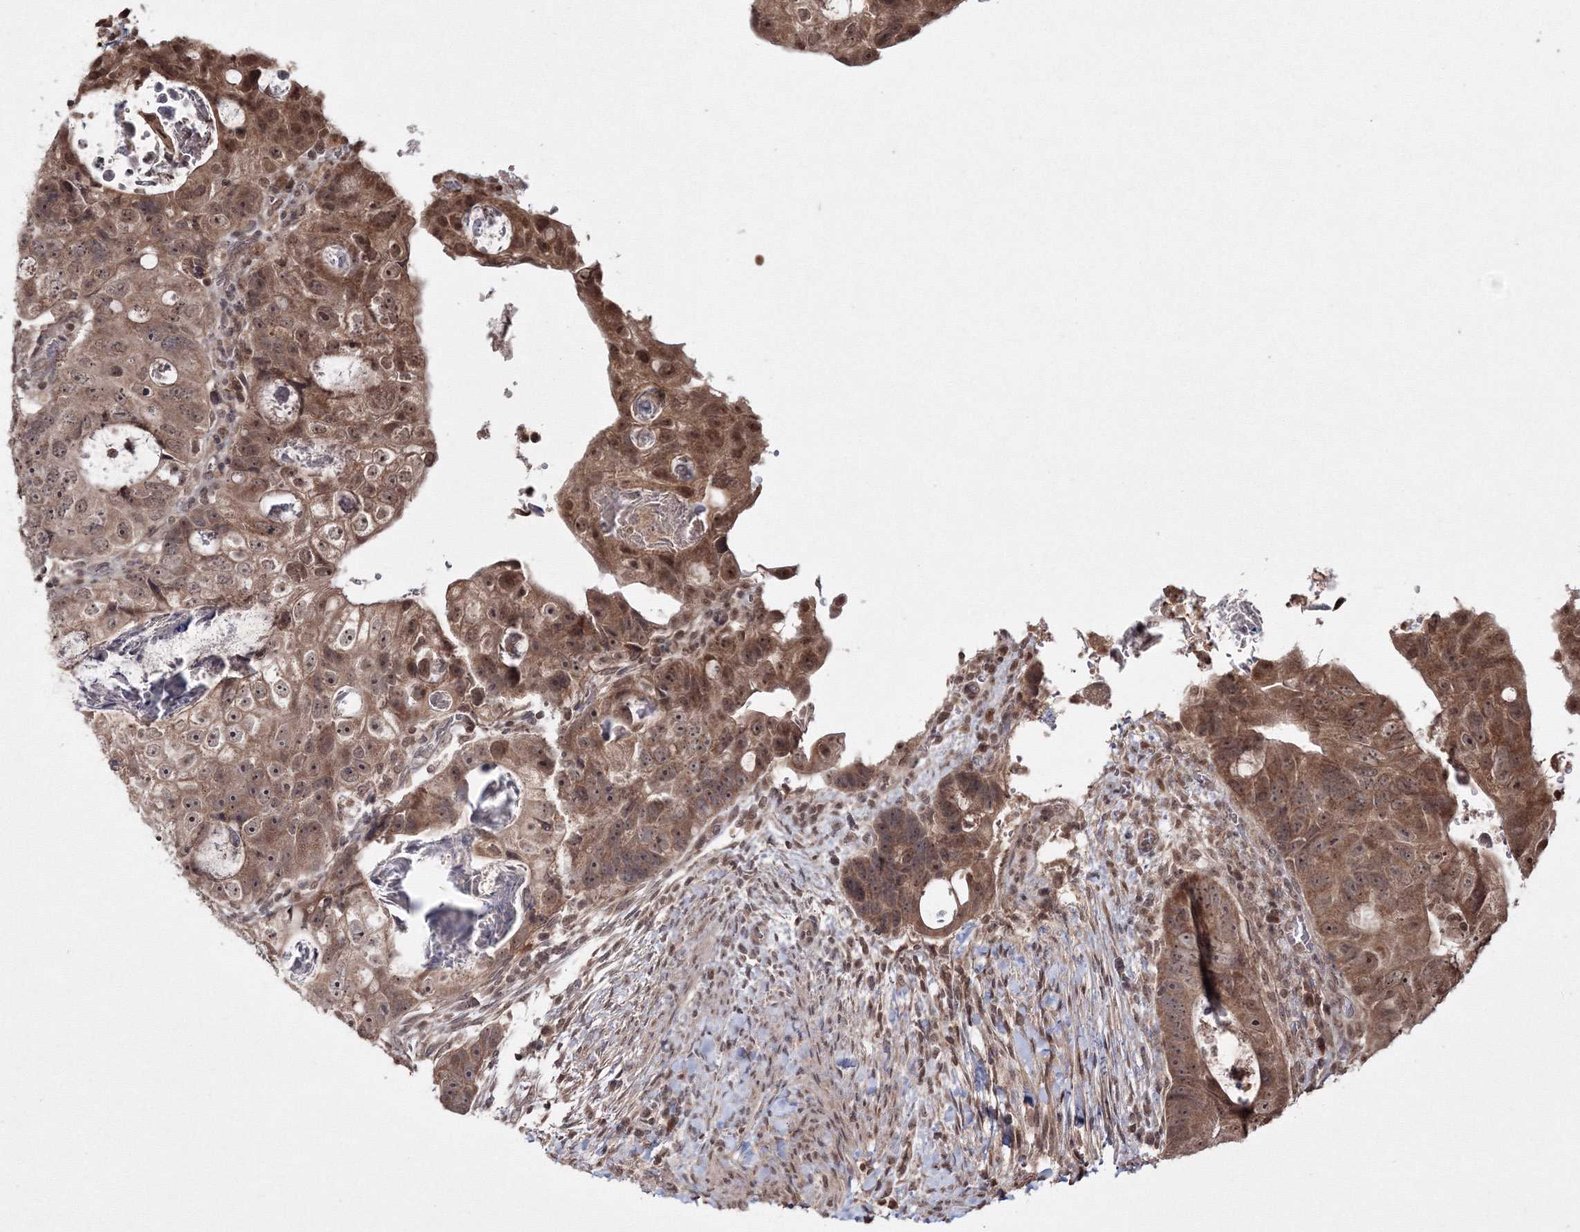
{"staining": {"intensity": "moderate", "quantity": ">75%", "location": "cytoplasmic/membranous,nuclear"}, "tissue": "colorectal cancer", "cell_type": "Tumor cells", "image_type": "cancer", "snomed": [{"axis": "morphology", "description": "Adenocarcinoma, NOS"}, {"axis": "topography", "description": "Rectum"}], "caption": "Colorectal cancer (adenocarcinoma) stained with a protein marker shows moderate staining in tumor cells.", "gene": "PEX13", "patient": {"sex": "male", "age": 59}}